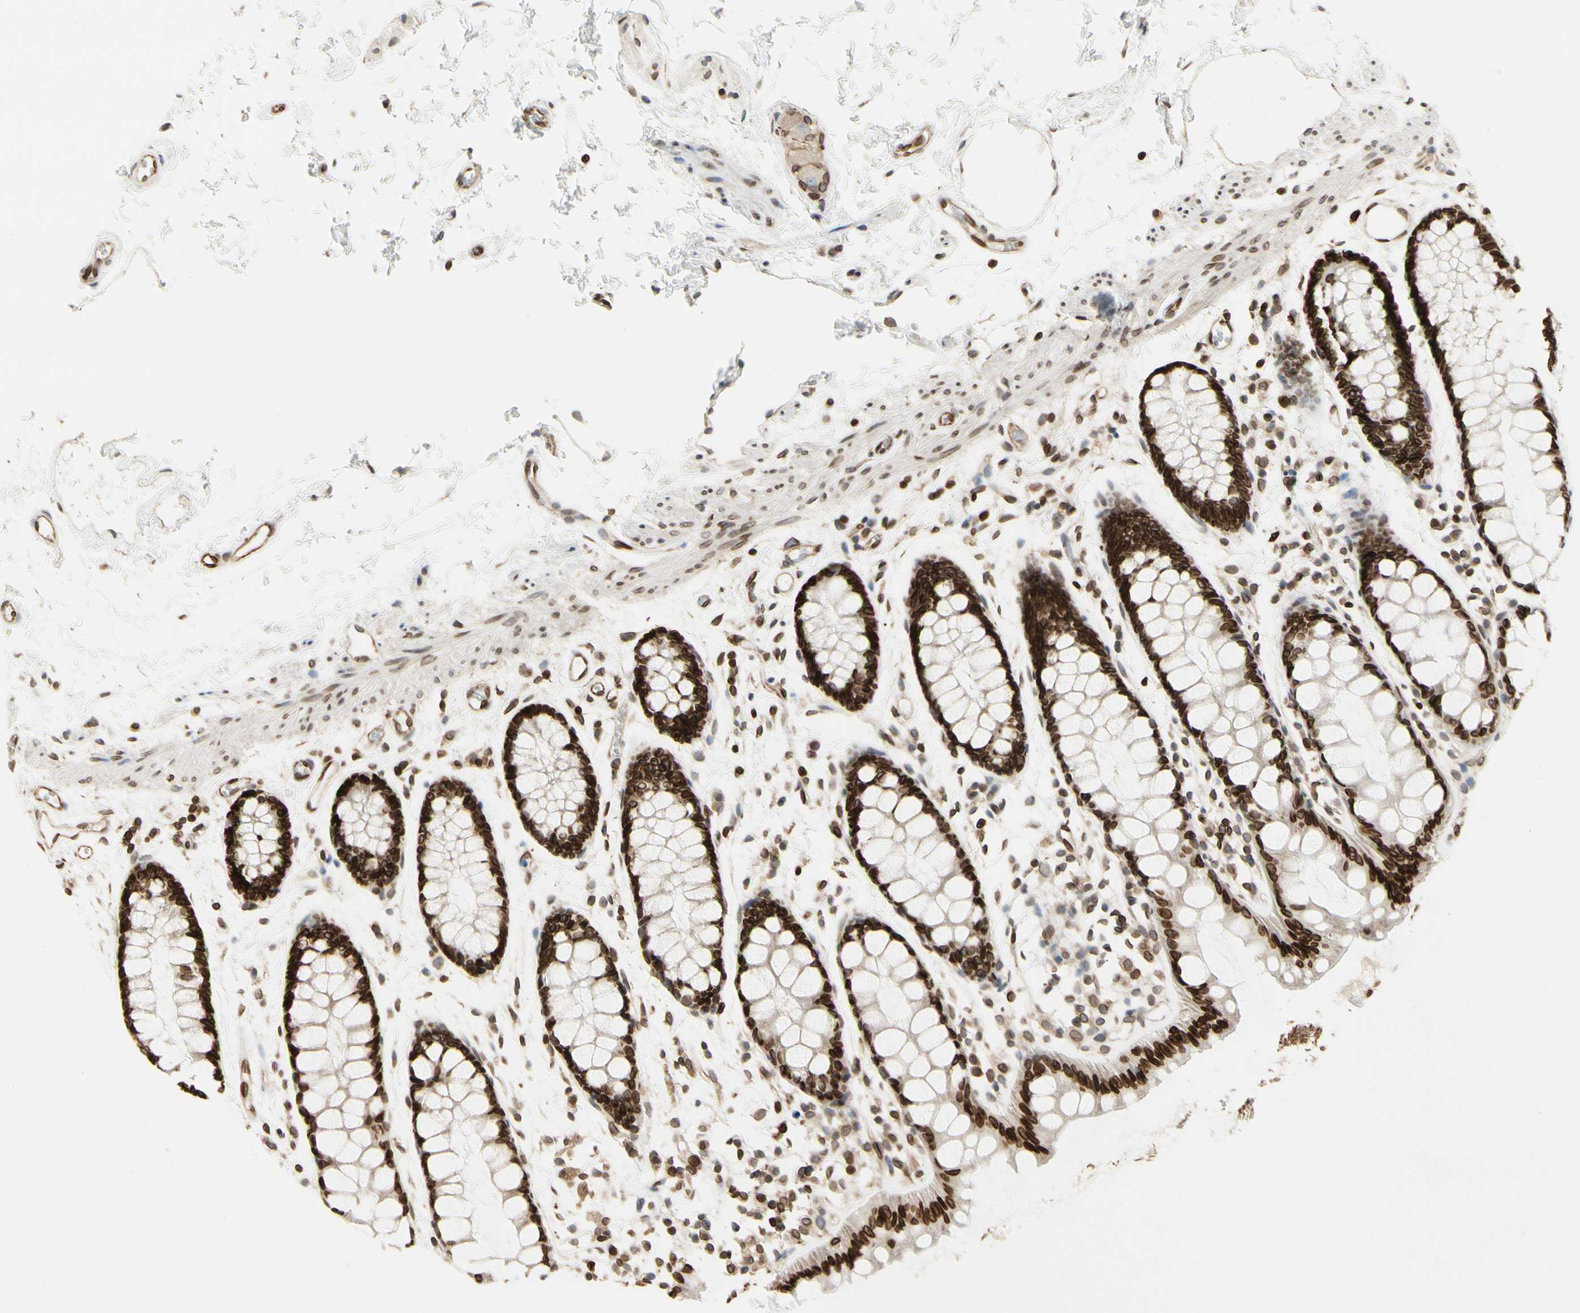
{"staining": {"intensity": "strong", "quantity": ">75%", "location": "cytoplasmic/membranous,nuclear"}, "tissue": "rectum", "cell_type": "Glandular cells", "image_type": "normal", "snomed": [{"axis": "morphology", "description": "Normal tissue, NOS"}, {"axis": "topography", "description": "Rectum"}], "caption": "An image showing strong cytoplasmic/membranous,nuclear expression in about >75% of glandular cells in benign rectum, as visualized by brown immunohistochemical staining.", "gene": "TMPO", "patient": {"sex": "female", "age": 66}}